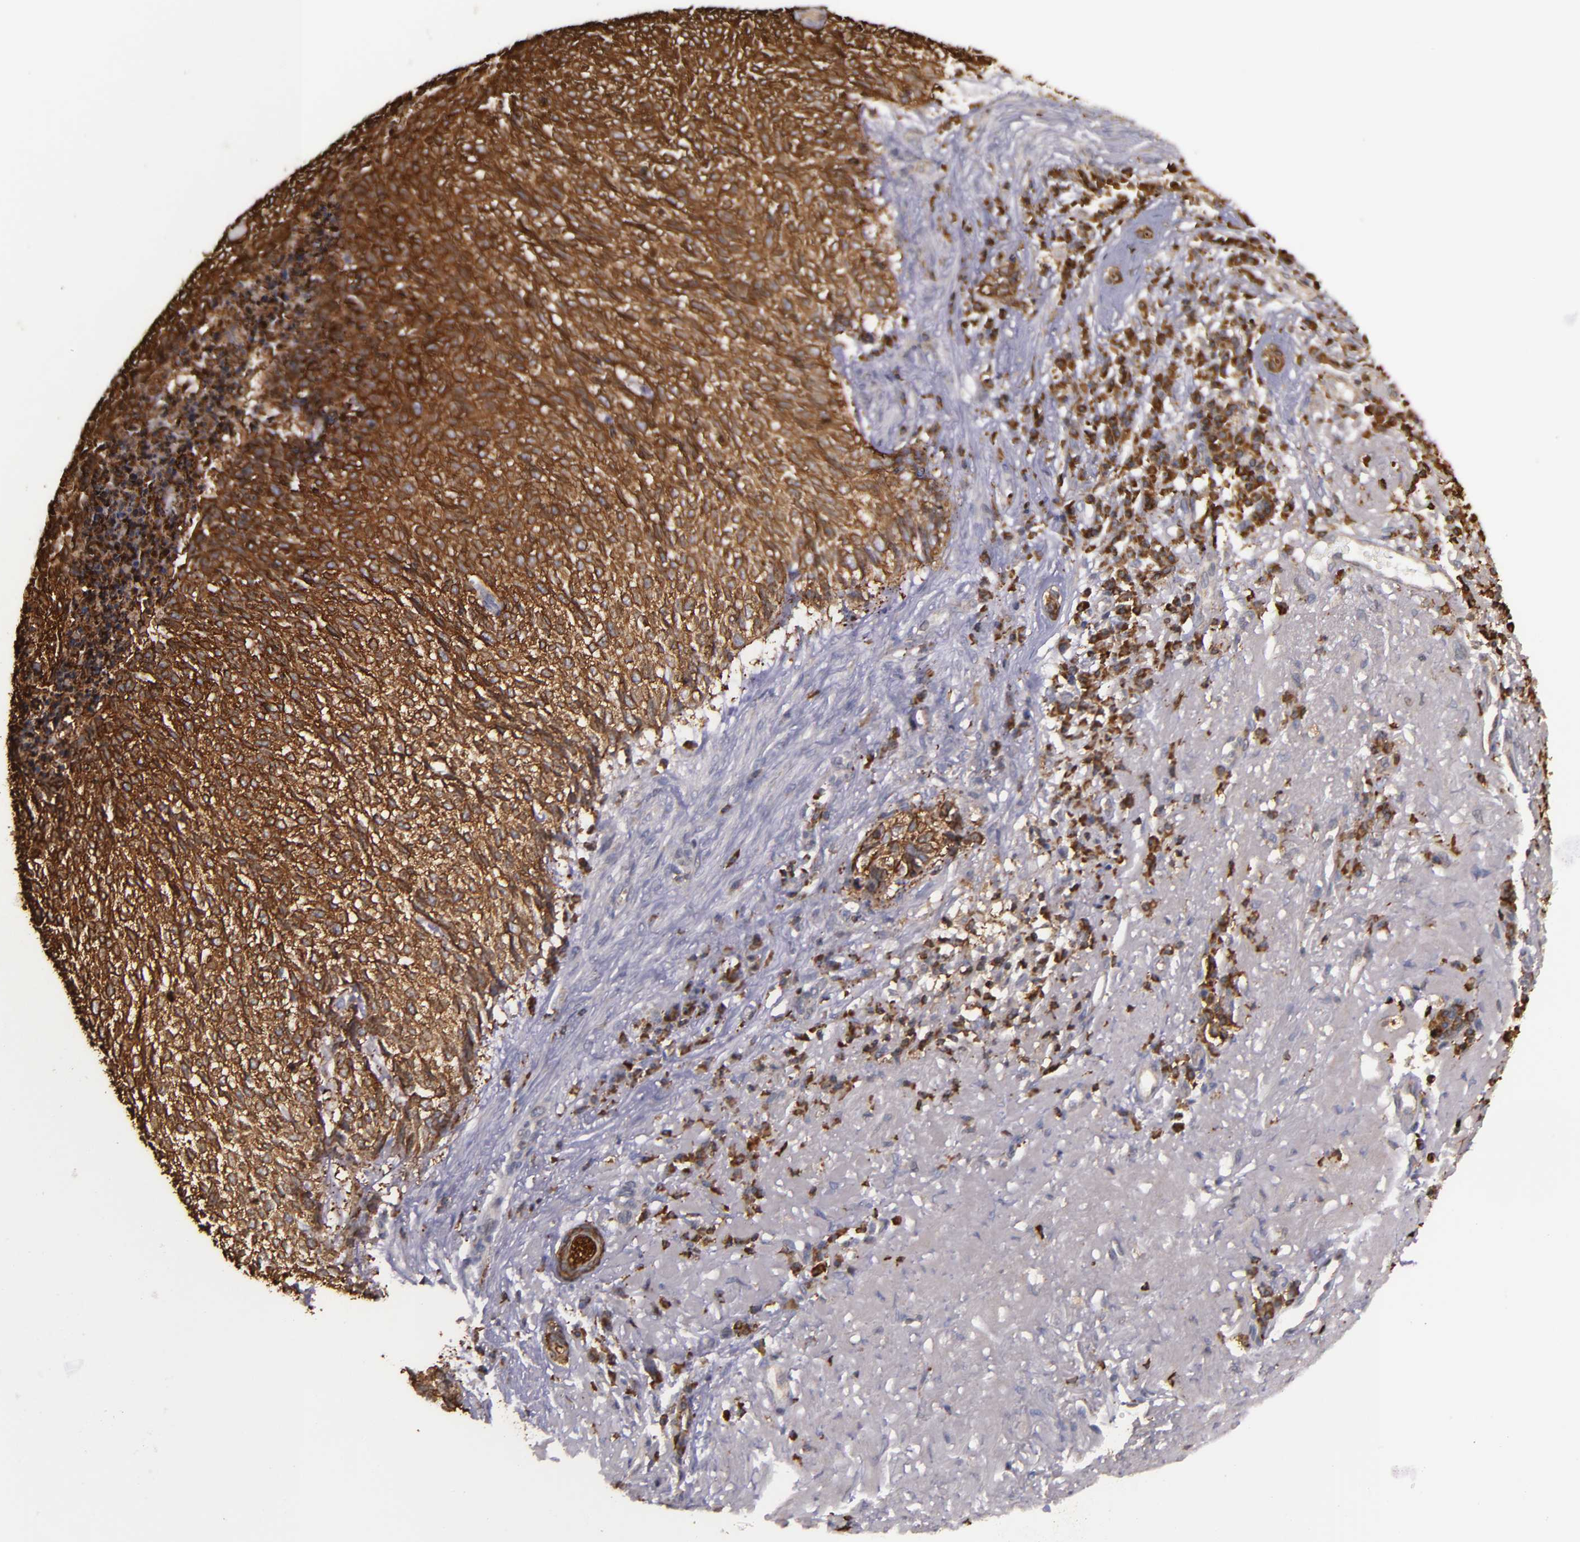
{"staining": {"intensity": "strong", "quantity": ">75%", "location": "cytoplasmic/membranous"}, "tissue": "skin cancer", "cell_type": "Tumor cells", "image_type": "cancer", "snomed": [{"axis": "morphology", "description": "Basal cell carcinoma"}, {"axis": "topography", "description": "Skin"}], "caption": "An image of human skin cancer stained for a protein reveals strong cytoplasmic/membranous brown staining in tumor cells.", "gene": "SLC9A3R1", "patient": {"sex": "female", "age": 89}}